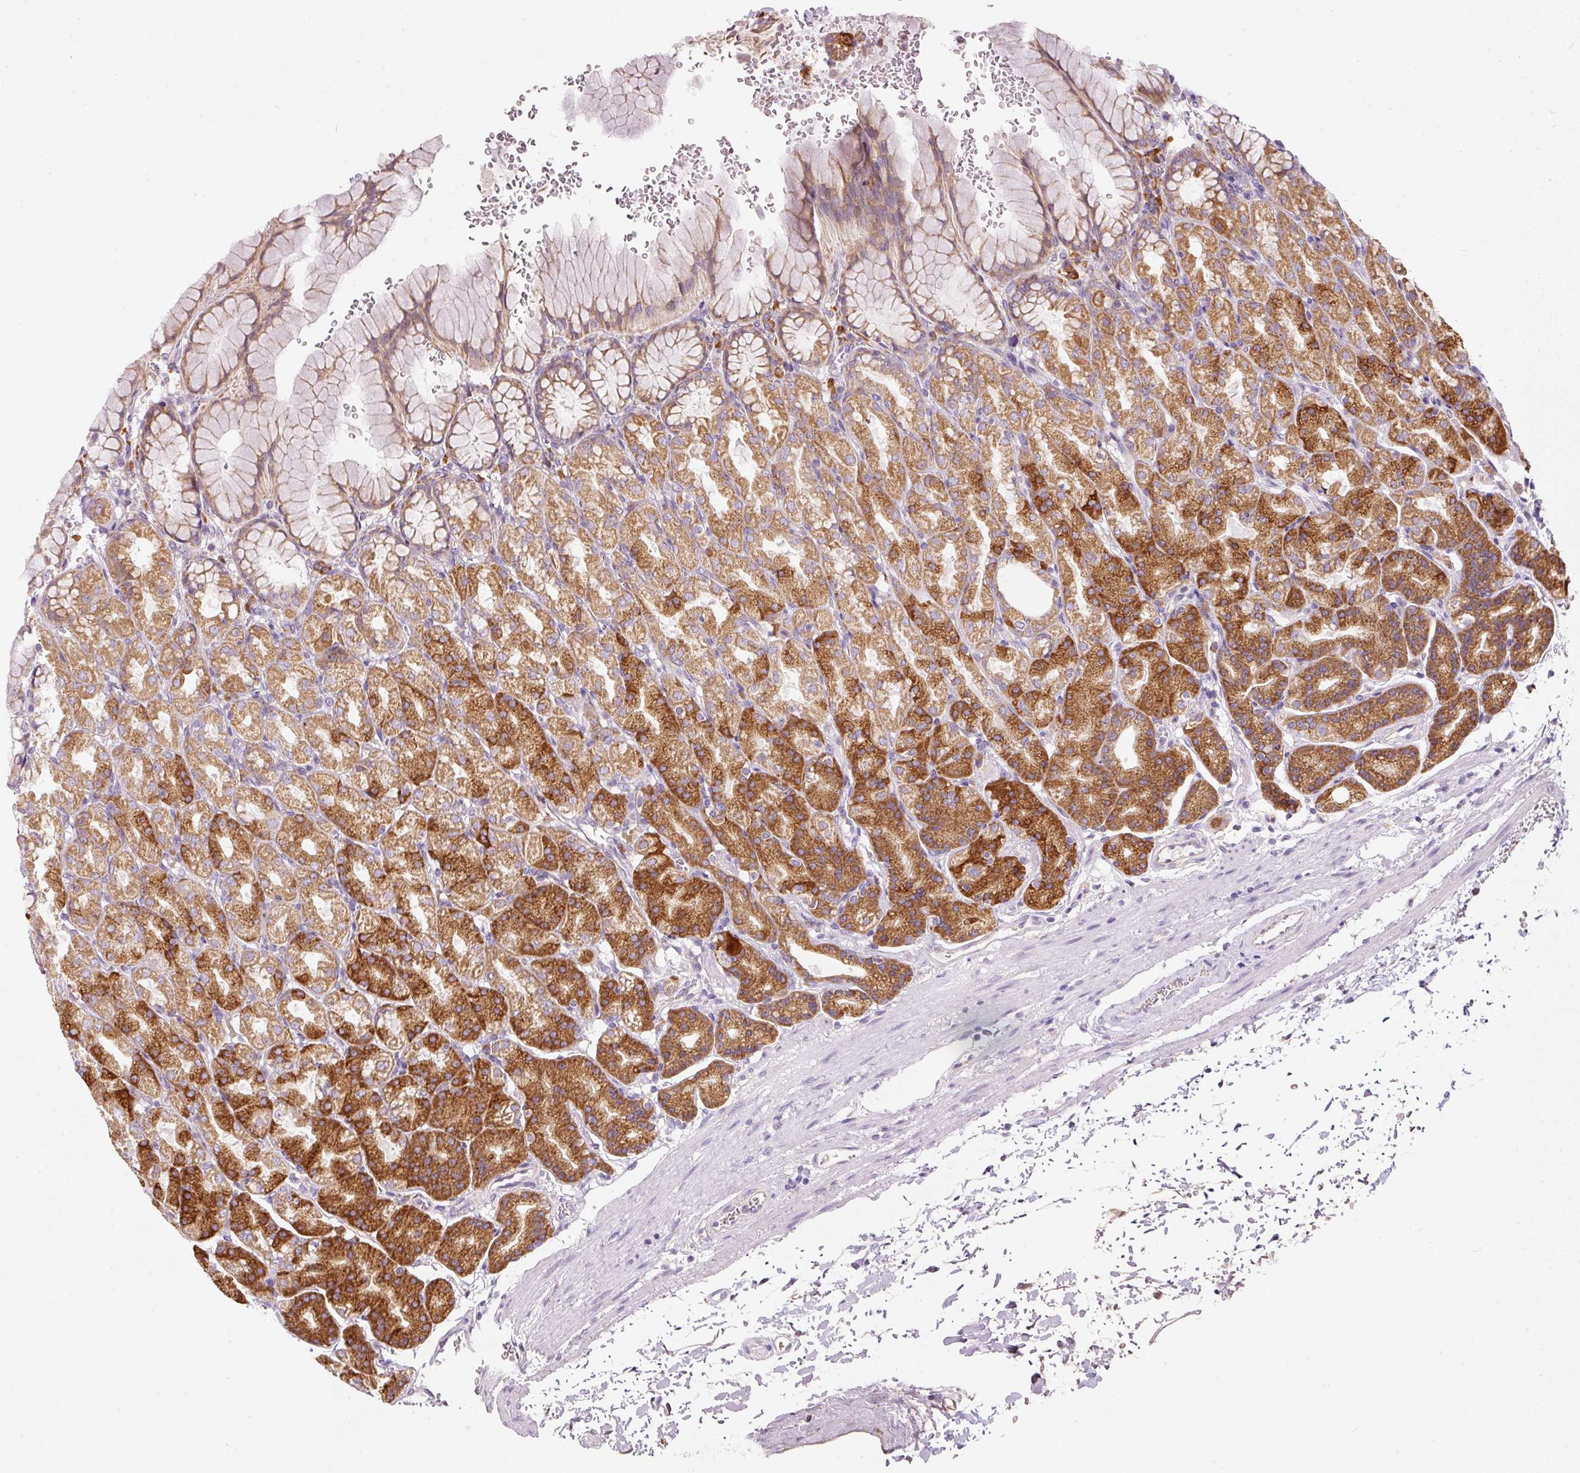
{"staining": {"intensity": "strong", "quantity": "25%-75%", "location": "cytoplasmic/membranous"}, "tissue": "stomach", "cell_type": "Glandular cells", "image_type": "normal", "snomed": [{"axis": "morphology", "description": "Normal tissue, NOS"}, {"axis": "topography", "description": "Stomach, upper"}], "caption": "High-power microscopy captured an immunohistochemistry (IHC) image of benign stomach, revealing strong cytoplasmic/membranous positivity in about 25%-75% of glandular cells.", "gene": "MORN4", "patient": {"sex": "female", "age": 81}}